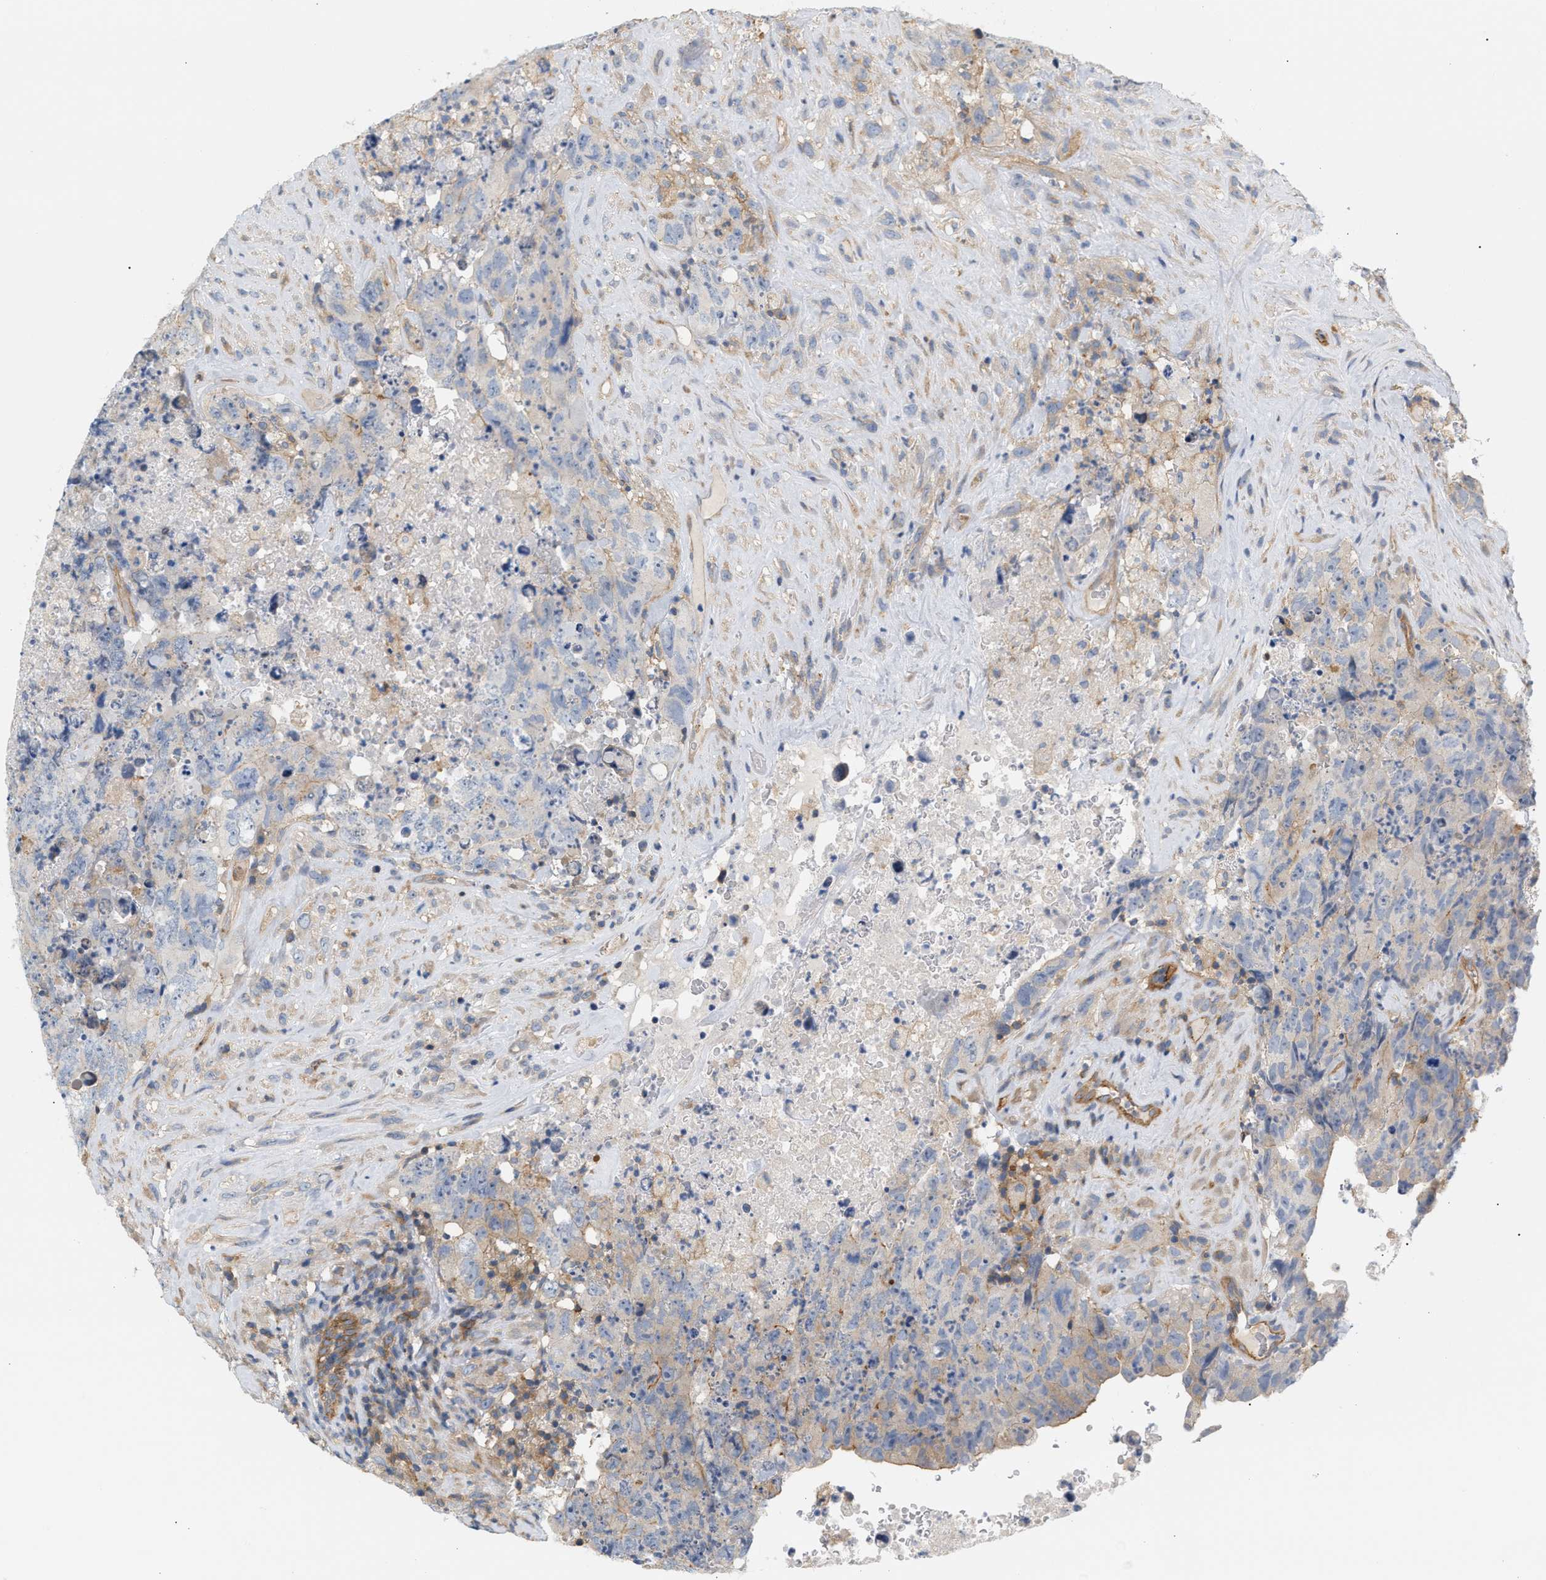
{"staining": {"intensity": "weak", "quantity": "<25%", "location": "cytoplasmic/membranous"}, "tissue": "testis cancer", "cell_type": "Tumor cells", "image_type": "cancer", "snomed": [{"axis": "morphology", "description": "Carcinoma, Embryonal, NOS"}, {"axis": "topography", "description": "Testis"}], "caption": "Immunohistochemical staining of human testis cancer (embryonal carcinoma) displays no significant staining in tumor cells.", "gene": "LRCH1", "patient": {"sex": "male", "age": 32}}